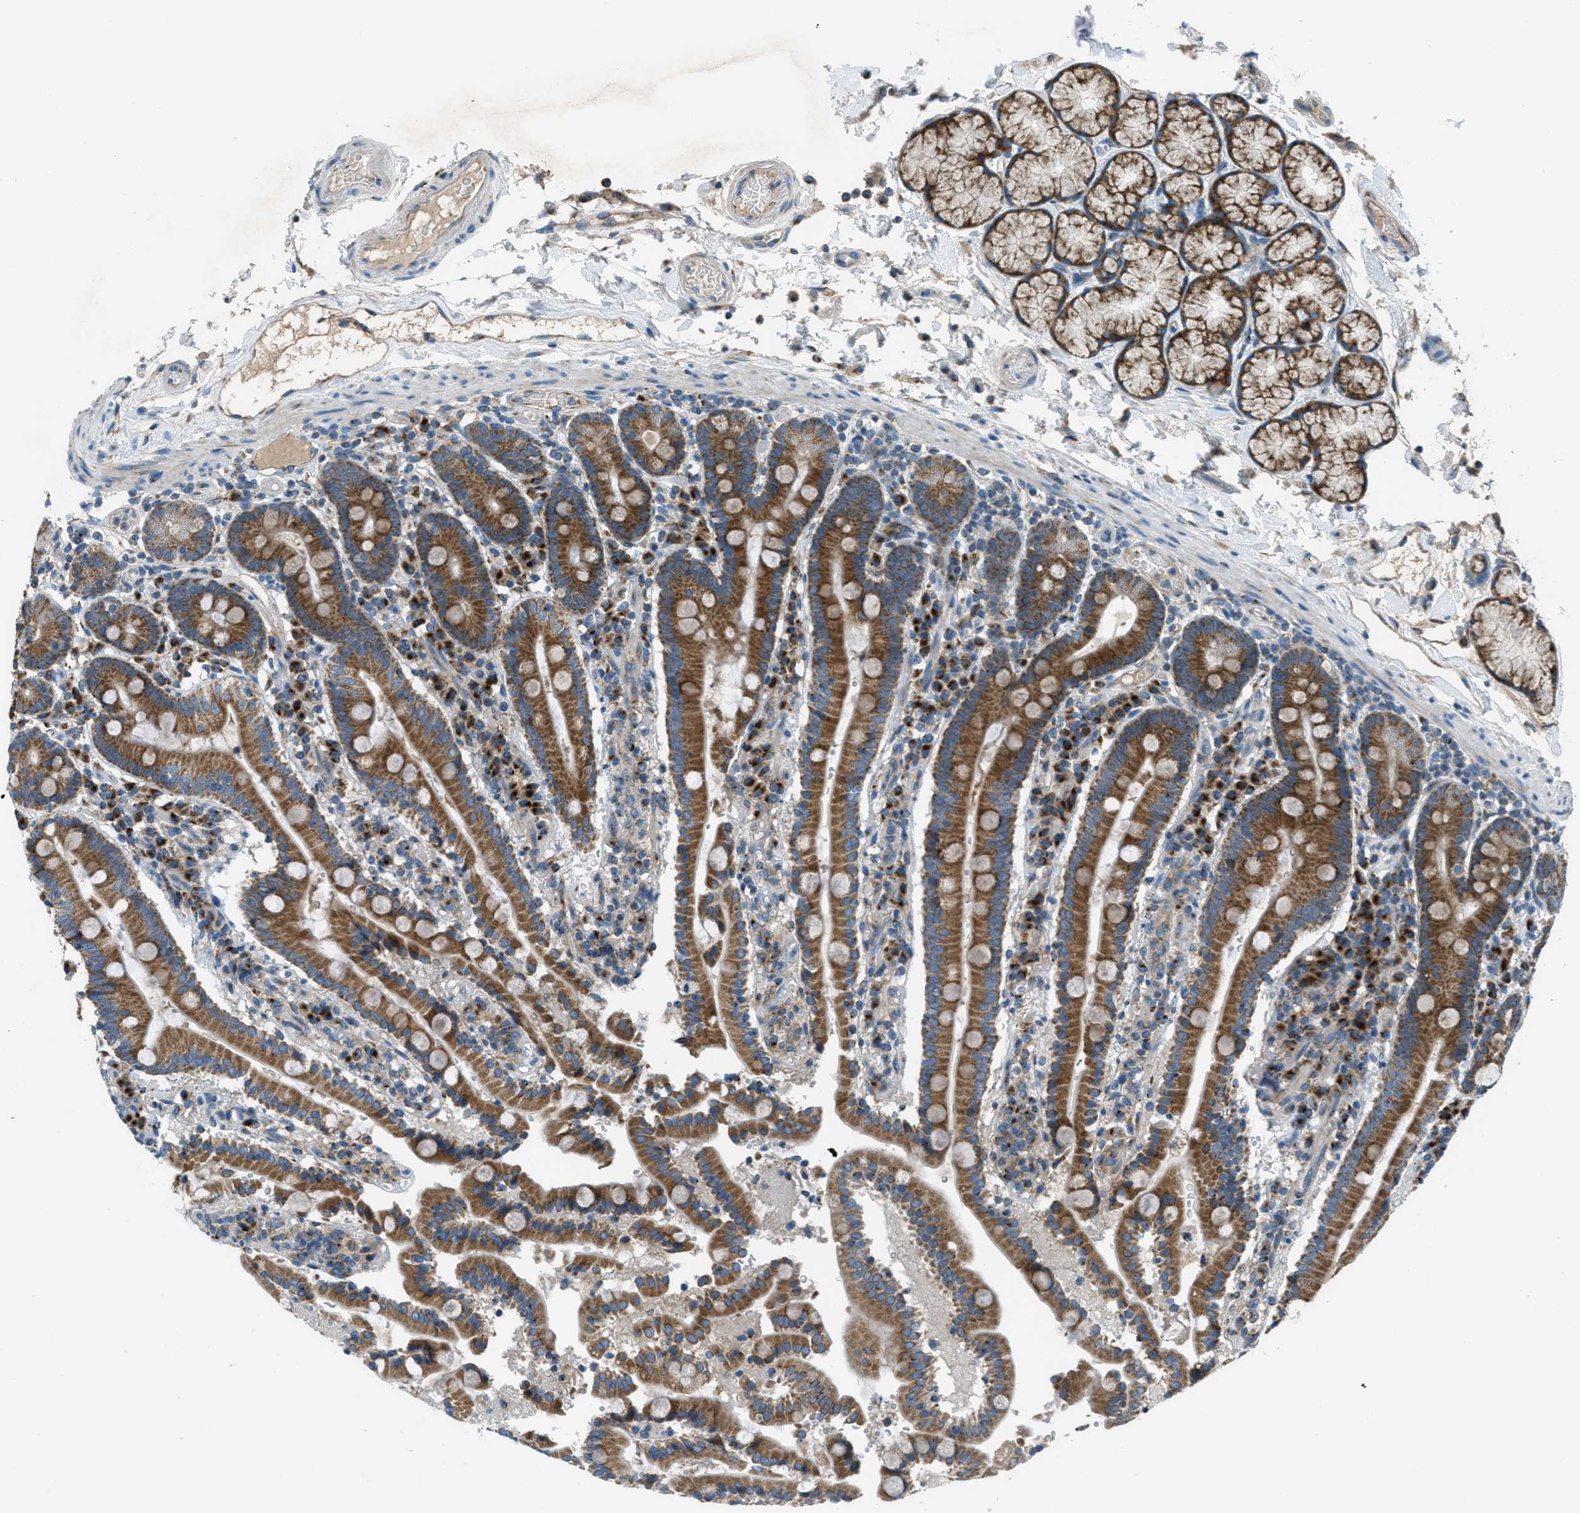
{"staining": {"intensity": "strong", "quantity": ">75%", "location": "cytoplasmic/membranous"}, "tissue": "duodenum", "cell_type": "Glandular cells", "image_type": "normal", "snomed": [{"axis": "morphology", "description": "Normal tissue, NOS"}, {"axis": "topography", "description": "Small intestine, NOS"}], "caption": "Strong cytoplasmic/membranous protein expression is present in about >75% of glandular cells in duodenum. The protein of interest is shown in brown color, while the nuclei are stained blue.", "gene": "BCKDK", "patient": {"sex": "female", "age": 71}}